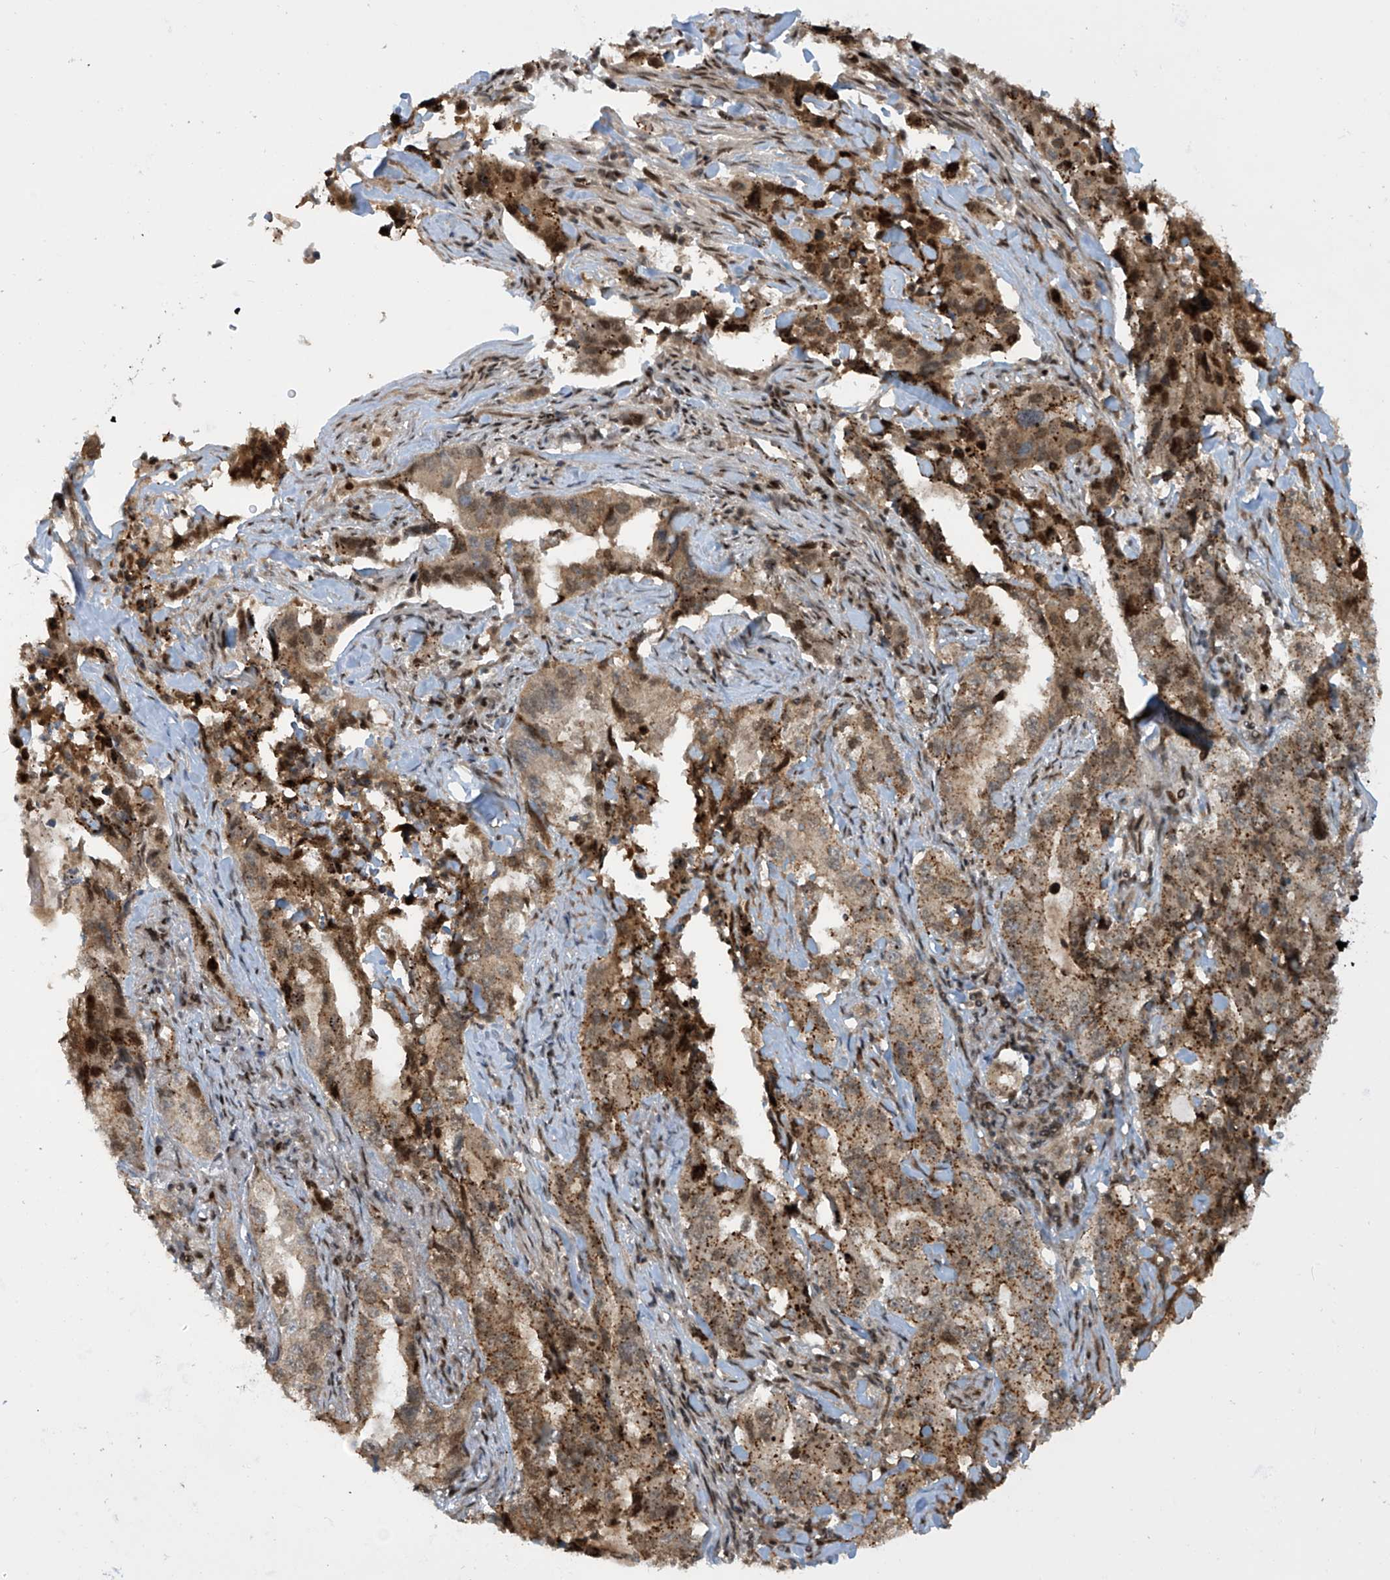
{"staining": {"intensity": "moderate", "quantity": ">75%", "location": "cytoplasmic/membranous"}, "tissue": "lung cancer", "cell_type": "Tumor cells", "image_type": "cancer", "snomed": [{"axis": "morphology", "description": "Adenocarcinoma, NOS"}, {"axis": "topography", "description": "Lung"}], "caption": "Brown immunohistochemical staining in lung adenocarcinoma reveals moderate cytoplasmic/membranous positivity in about >75% of tumor cells.", "gene": "LAGE3", "patient": {"sex": "female", "age": 51}}